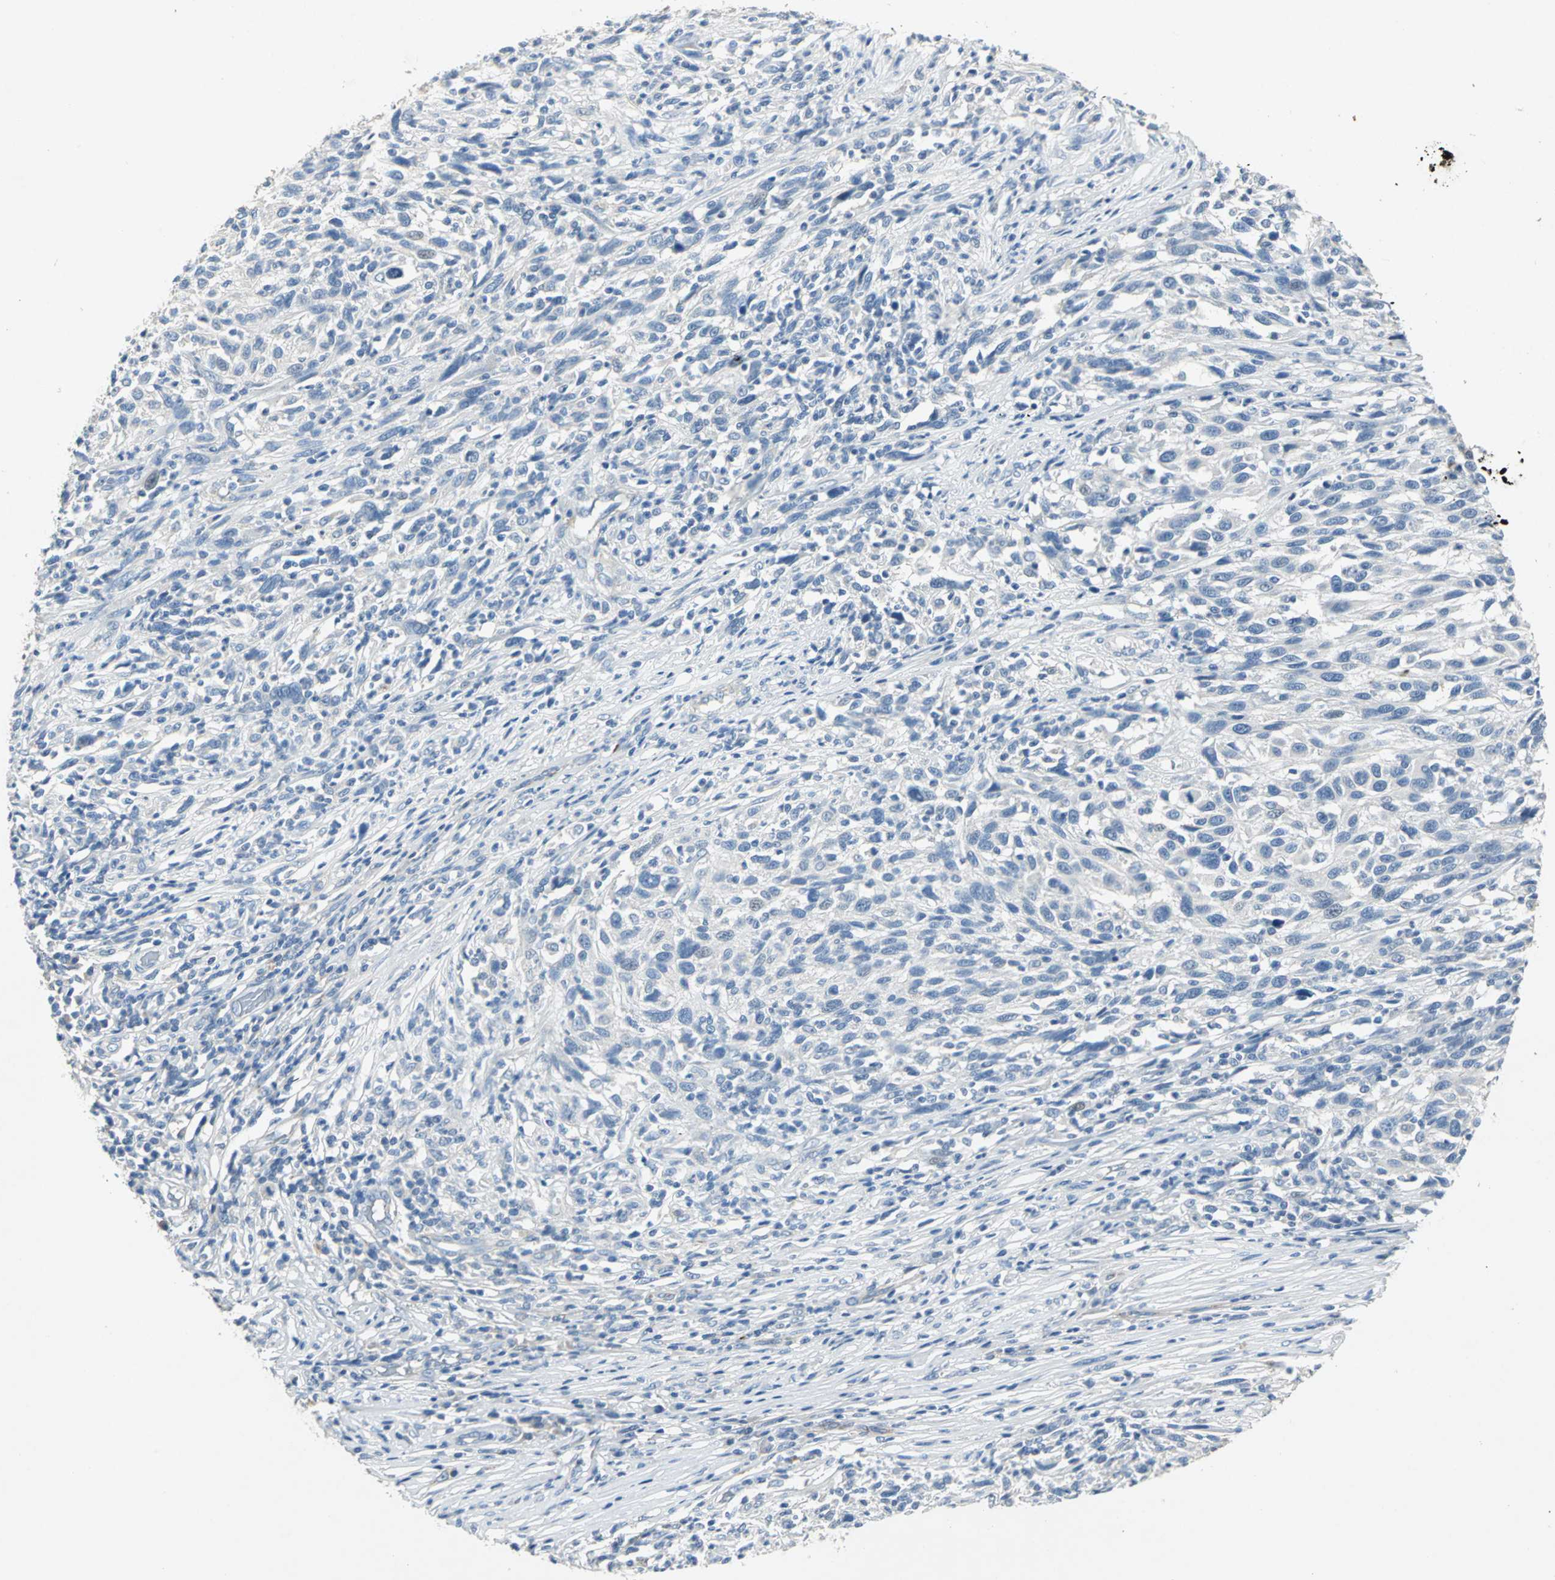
{"staining": {"intensity": "negative", "quantity": "none", "location": "none"}, "tissue": "melanoma", "cell_type": "Tumor cells", "image_type": "cancer", "snomed": [{"axis": "morphology", "description": "Malignant melanoma, Metastatic site"}, {"axis": "topography", "description": "Lymph node"}], "caption": "Protein analysis of malignant melanoma (metastatic site) demonstrates no significant staining in tumor cells.", "gene": "EFNB3", "patient": {"sex": "male", "age": 61}}